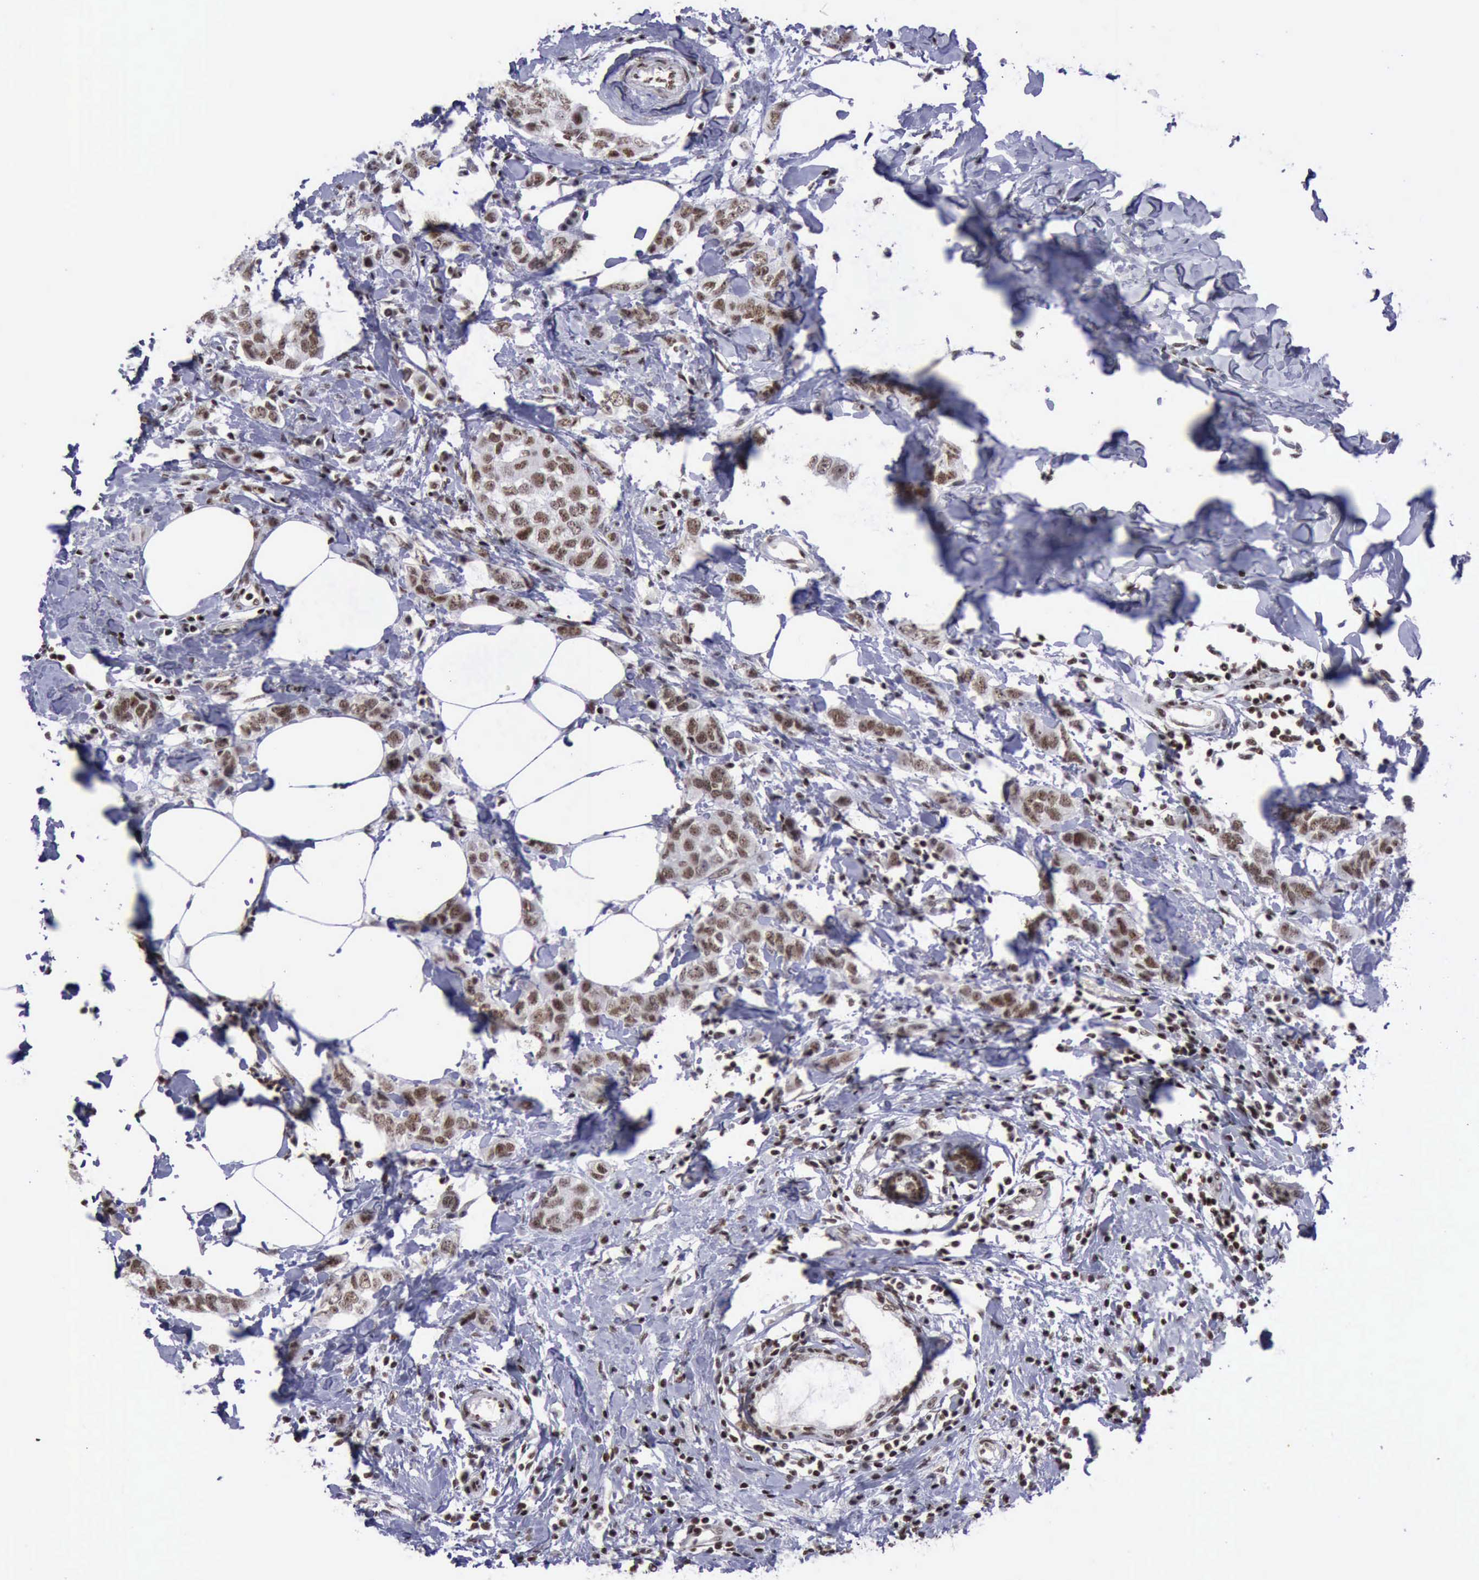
{"staining": {"intensity": "moderate", "quantity": ">75%", "location": "nuclear"}, "tissue": "breast cancer", "cell_type": "Tumor cells", "image_type": "cancer", "snomed": [{"axis": "morphology", "description": "Normal tissue, NOS"}, {"axis": "morphology", "description": "Duct carcinoma"}, {"axis": "topography", "description": "Breast"}], "caption": "There is medium levels of moderate nuclear positivity in tumor cells of breast invasive ductal carcinoma, as demonstrated by immunohistochemical staining (brown color).", "gene": "YY1", "patient": {"sex": "female", "age": 50}}